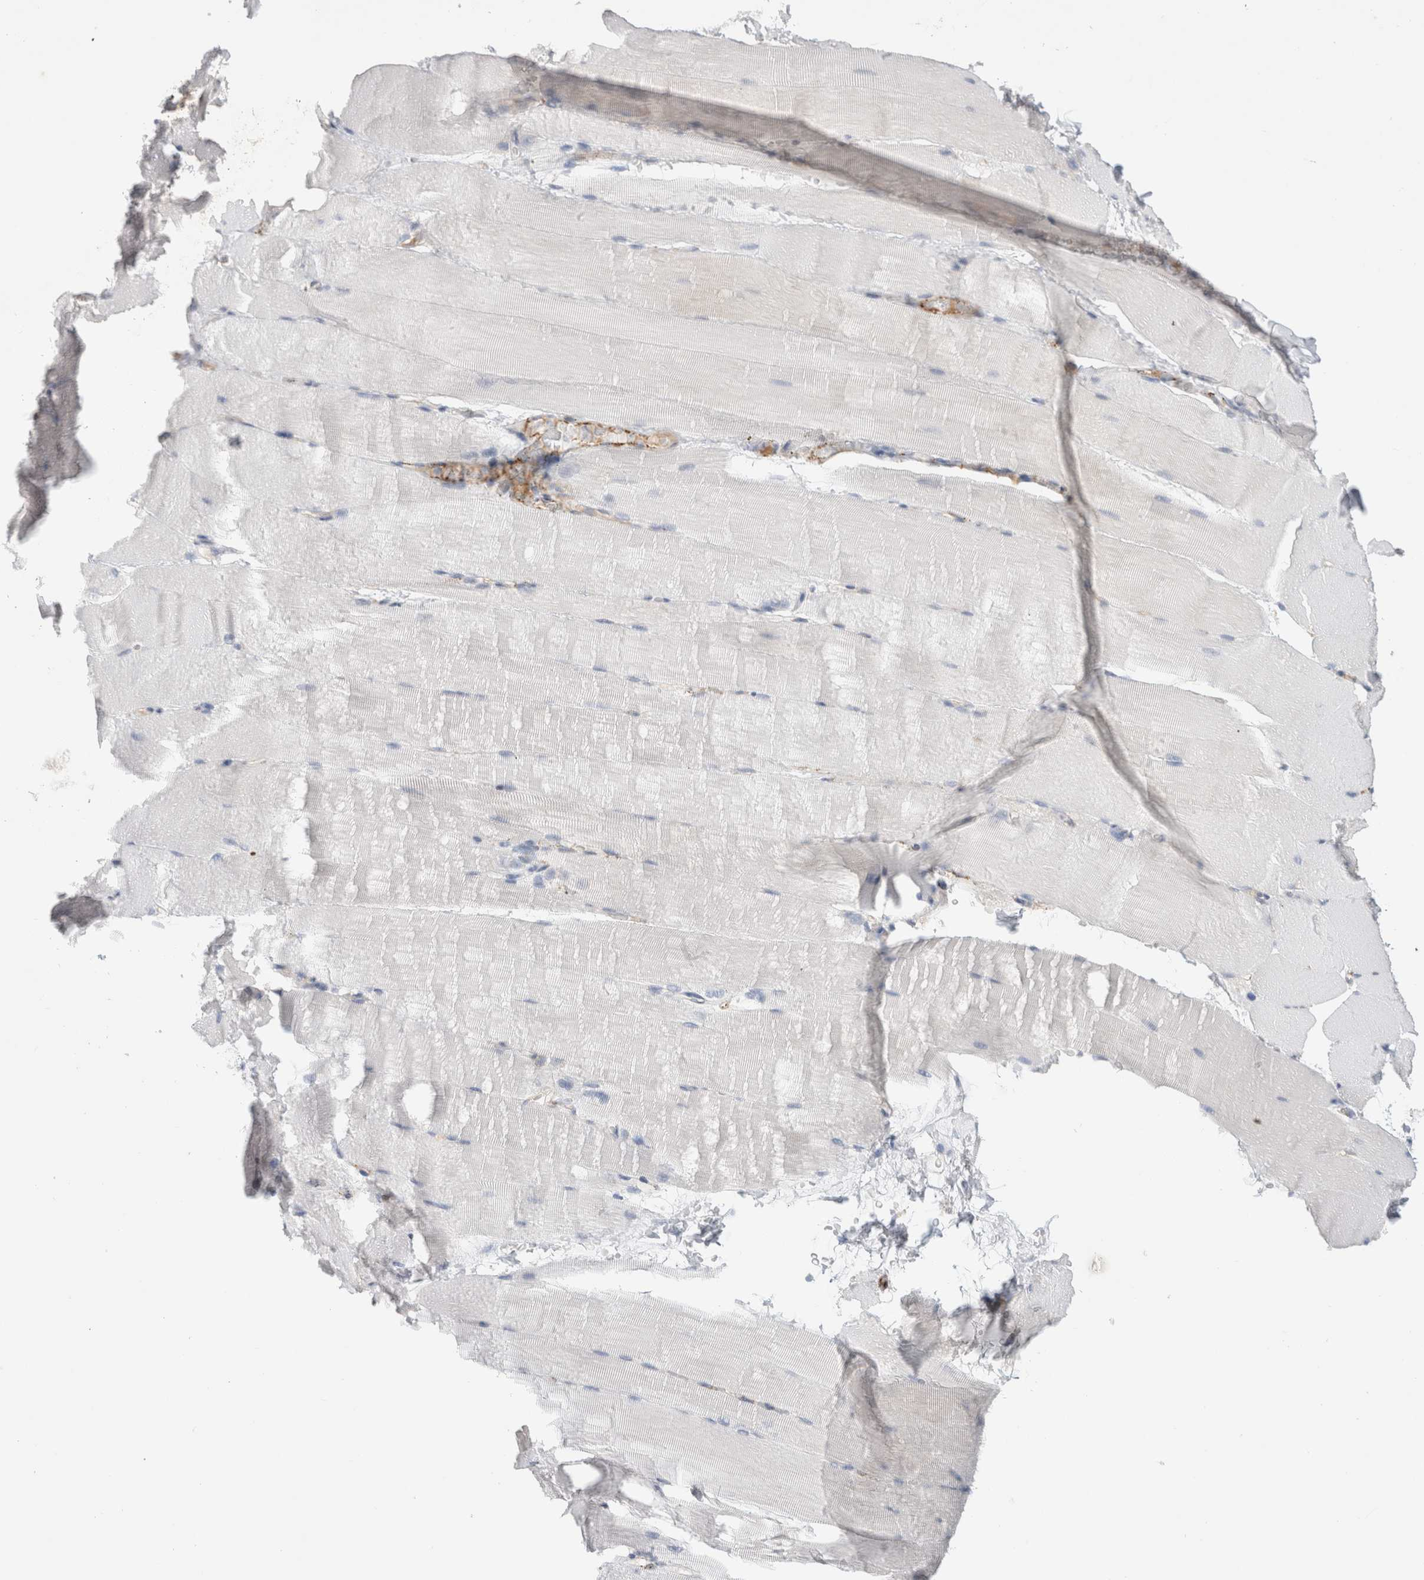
{"staining": {"intensity": "negative", "quantity": "none", "location": "none"}, "tissue": "skeletal muscle", "cell_type": "Myocytes", "image_type": "normal", "snomed": [{"axis": "morphology", "description": "Normal tissue, NOS"}, {"axis": "topography", "description": "Skeletal muscle"}, {"axis": "topography", "description": "Parathyroid gland"}], "caption": "Photomicrograph shows no significant protein staining in myocytes of benign skeletal muscle.", "gene": "CNPY4", "patient": {"sex": "female", "age": 37}}